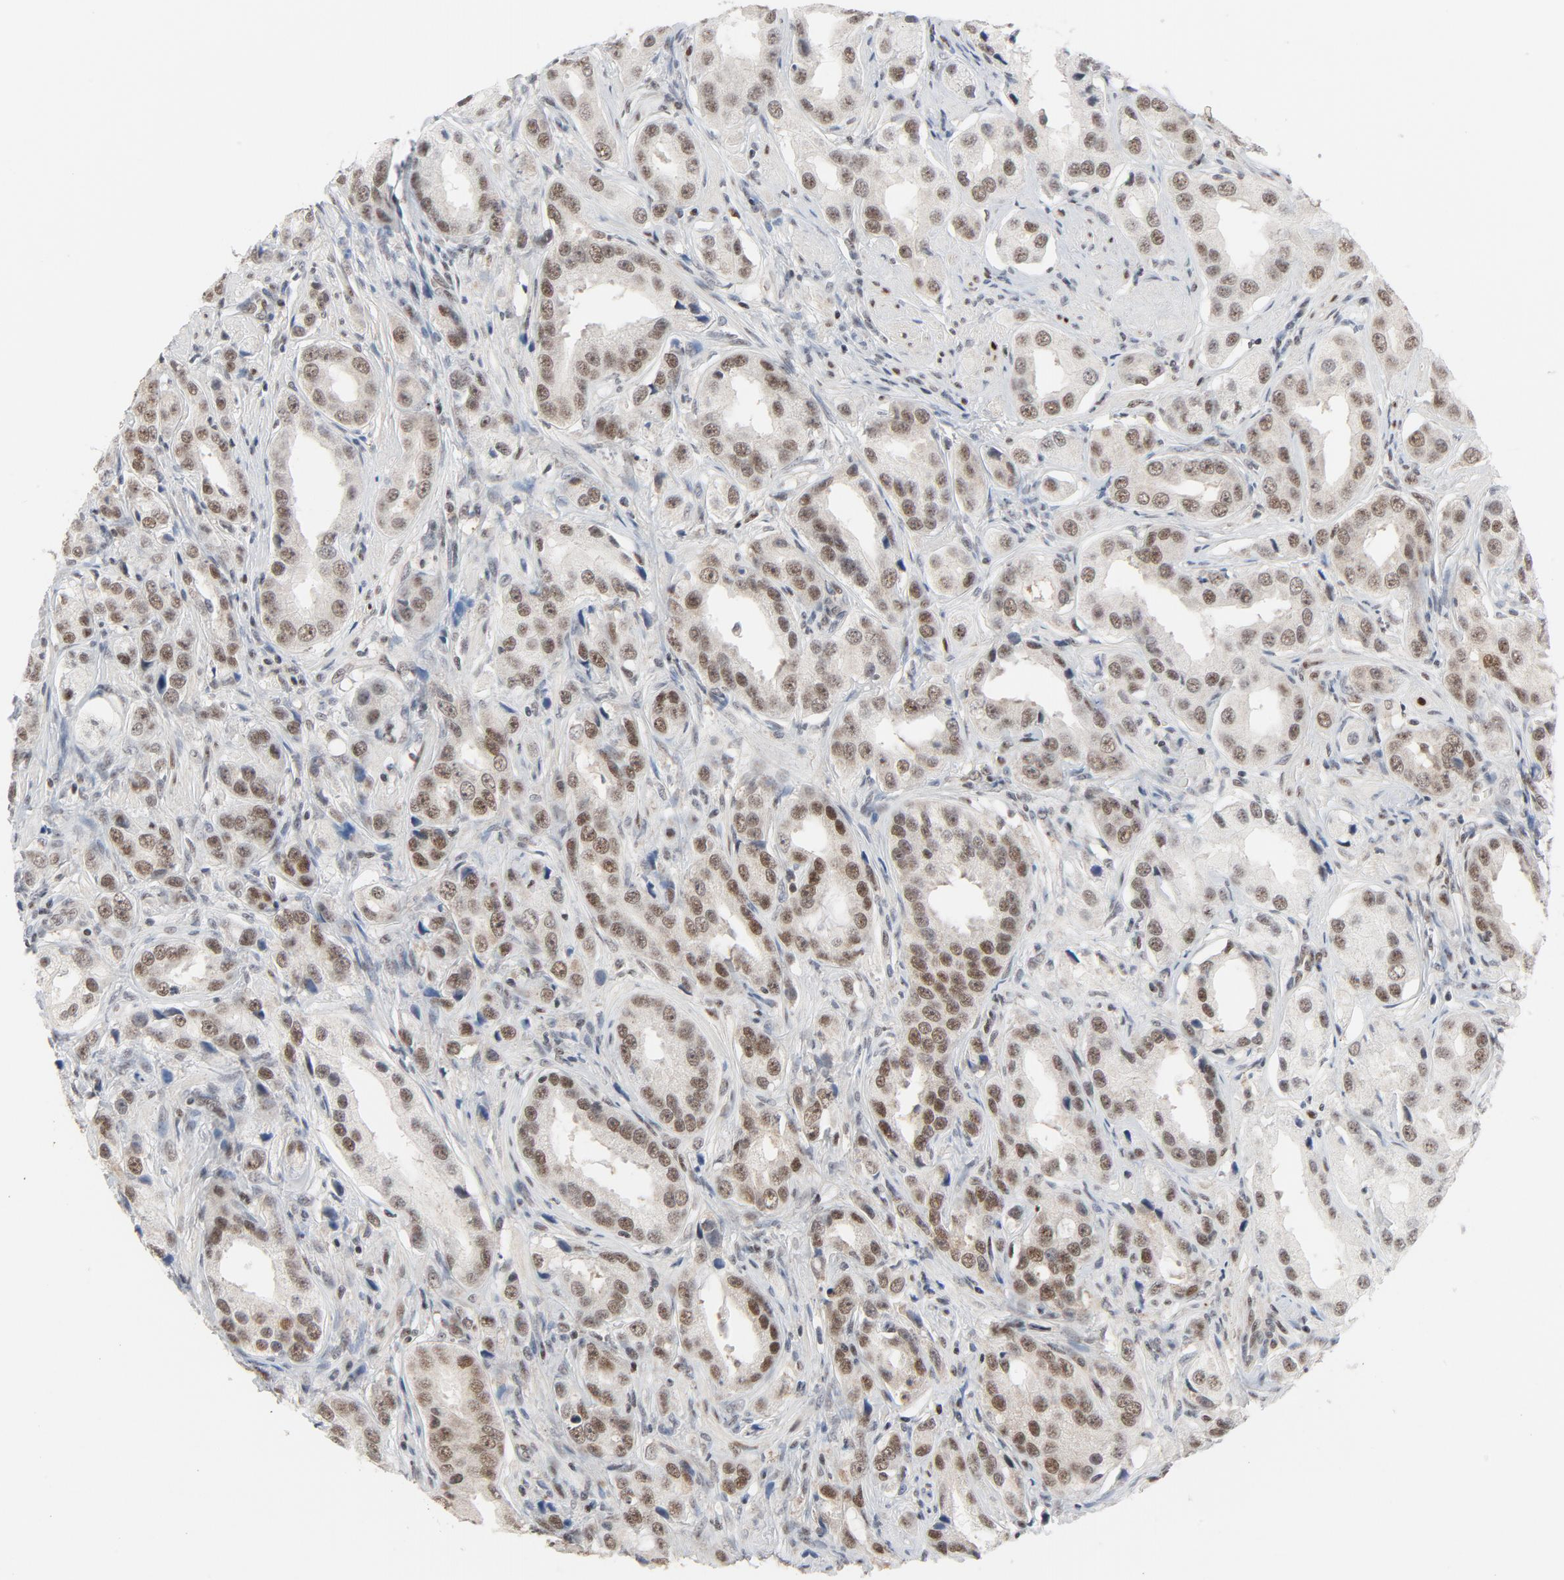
{"staining": {"intensity": "moderate", "quantity": ">75%", "location": "nuclear"}, "tissue": "prostate cancer", "cell_type": "Tumor cells", "image_type": "cancer", "snomed": [{"axis": "morphology", "description": "Adenocarcinoma, Medium grade"}, {"axis": "topography", "description": "Prostate"}], "caption": "Moderate nuclear expression is identified in approximately >75% of tumor cells in prostate cancer. Immunohistochemistry (ihc) stains the protein in brown and the nuclei are stained blue.", "gene": "JMJD6", "patient": {"sex": "male", "age": 53}}